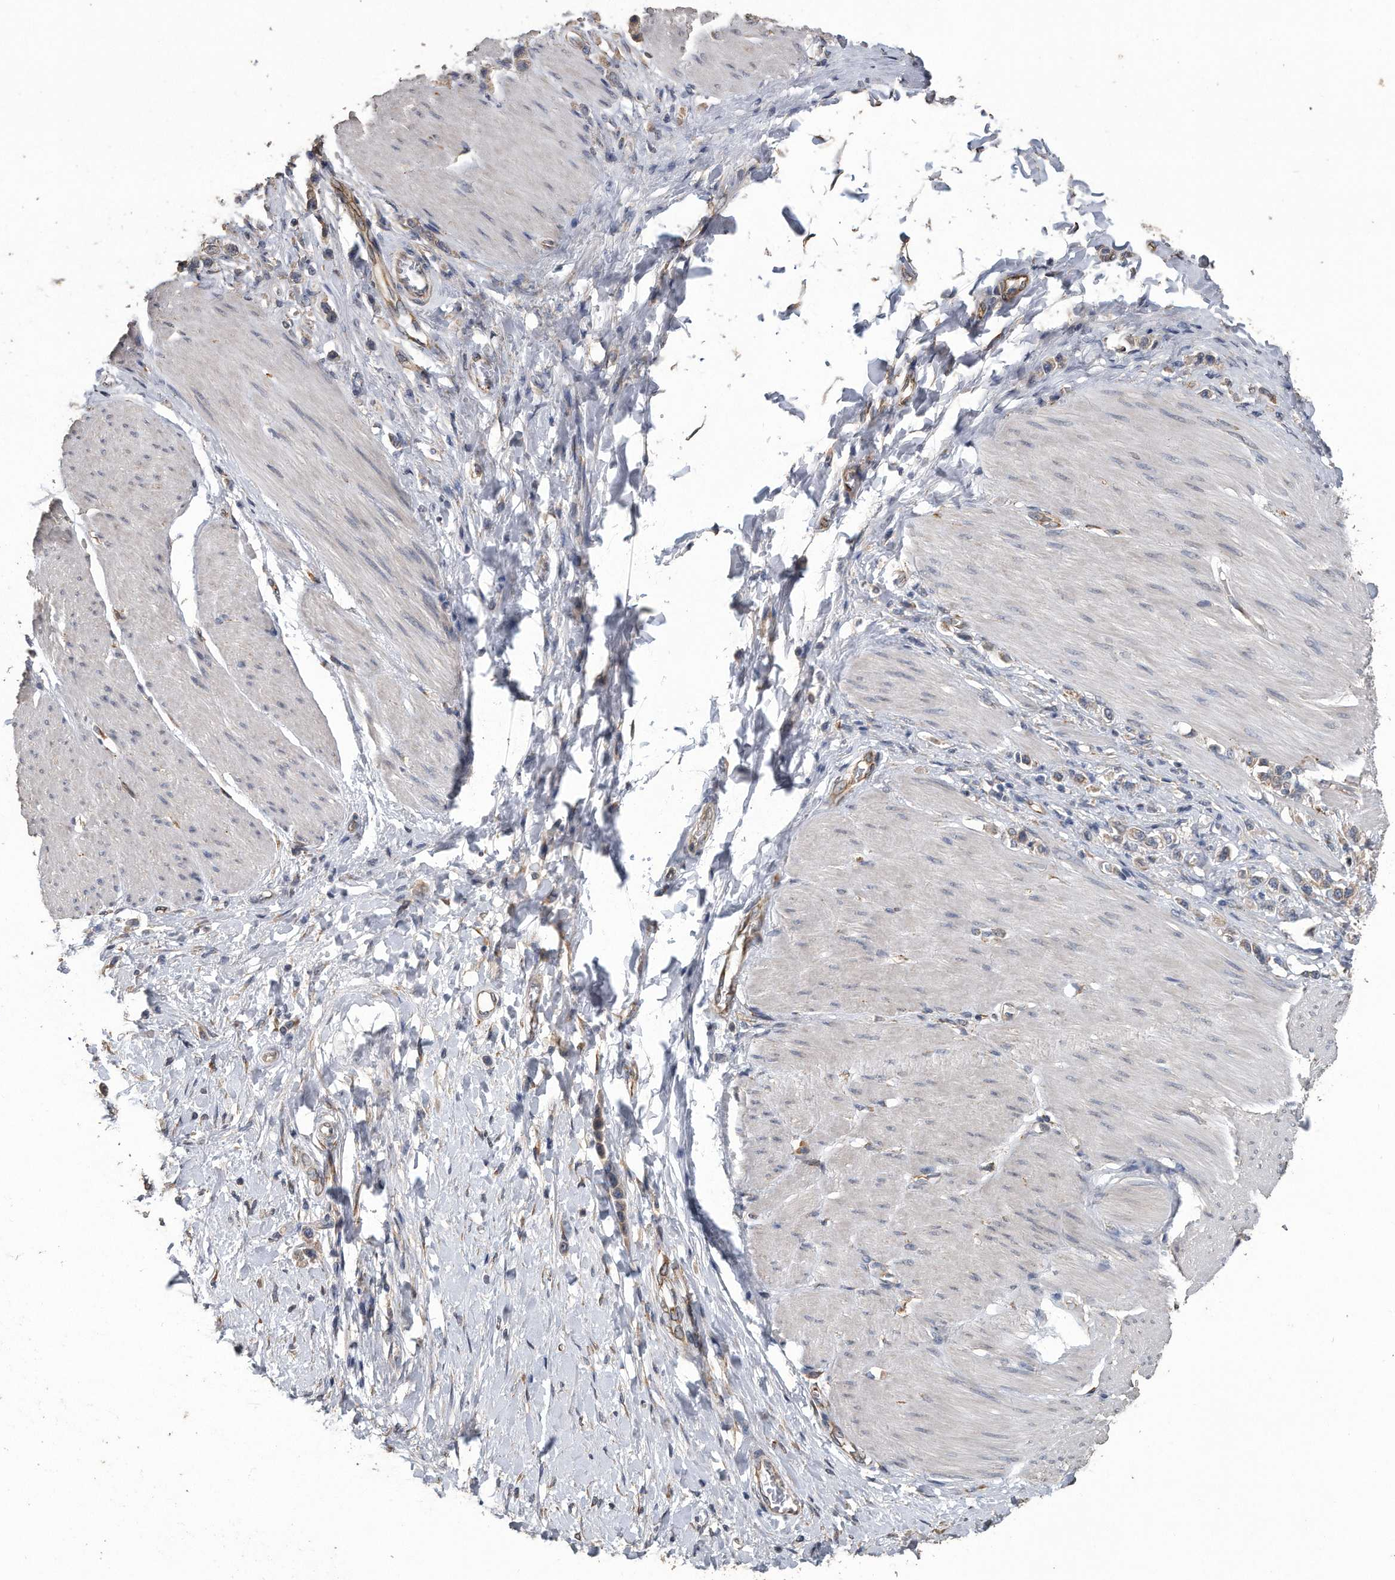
{"staining": {"intensity": "weak", "quantity": ">75%", "location": "cytoplasmic/membranous"}, "tissue": "stomach cancer", "cell_type": "Tumor cells", "image_type": "cancer", "snomed": [{"axis": "morphology", "description": "Adenocarcinoma, NOS"}, {"axis": "topography", "description": "Stomach"}], "caption": "This is an image of IHC staining of adenocarcinoma (stomach), which shows weak positivity in the cytoplasmic/membranous of tumor cells.", "gene": "PCLO", "patient": {"sex": "female", "age": 65}}